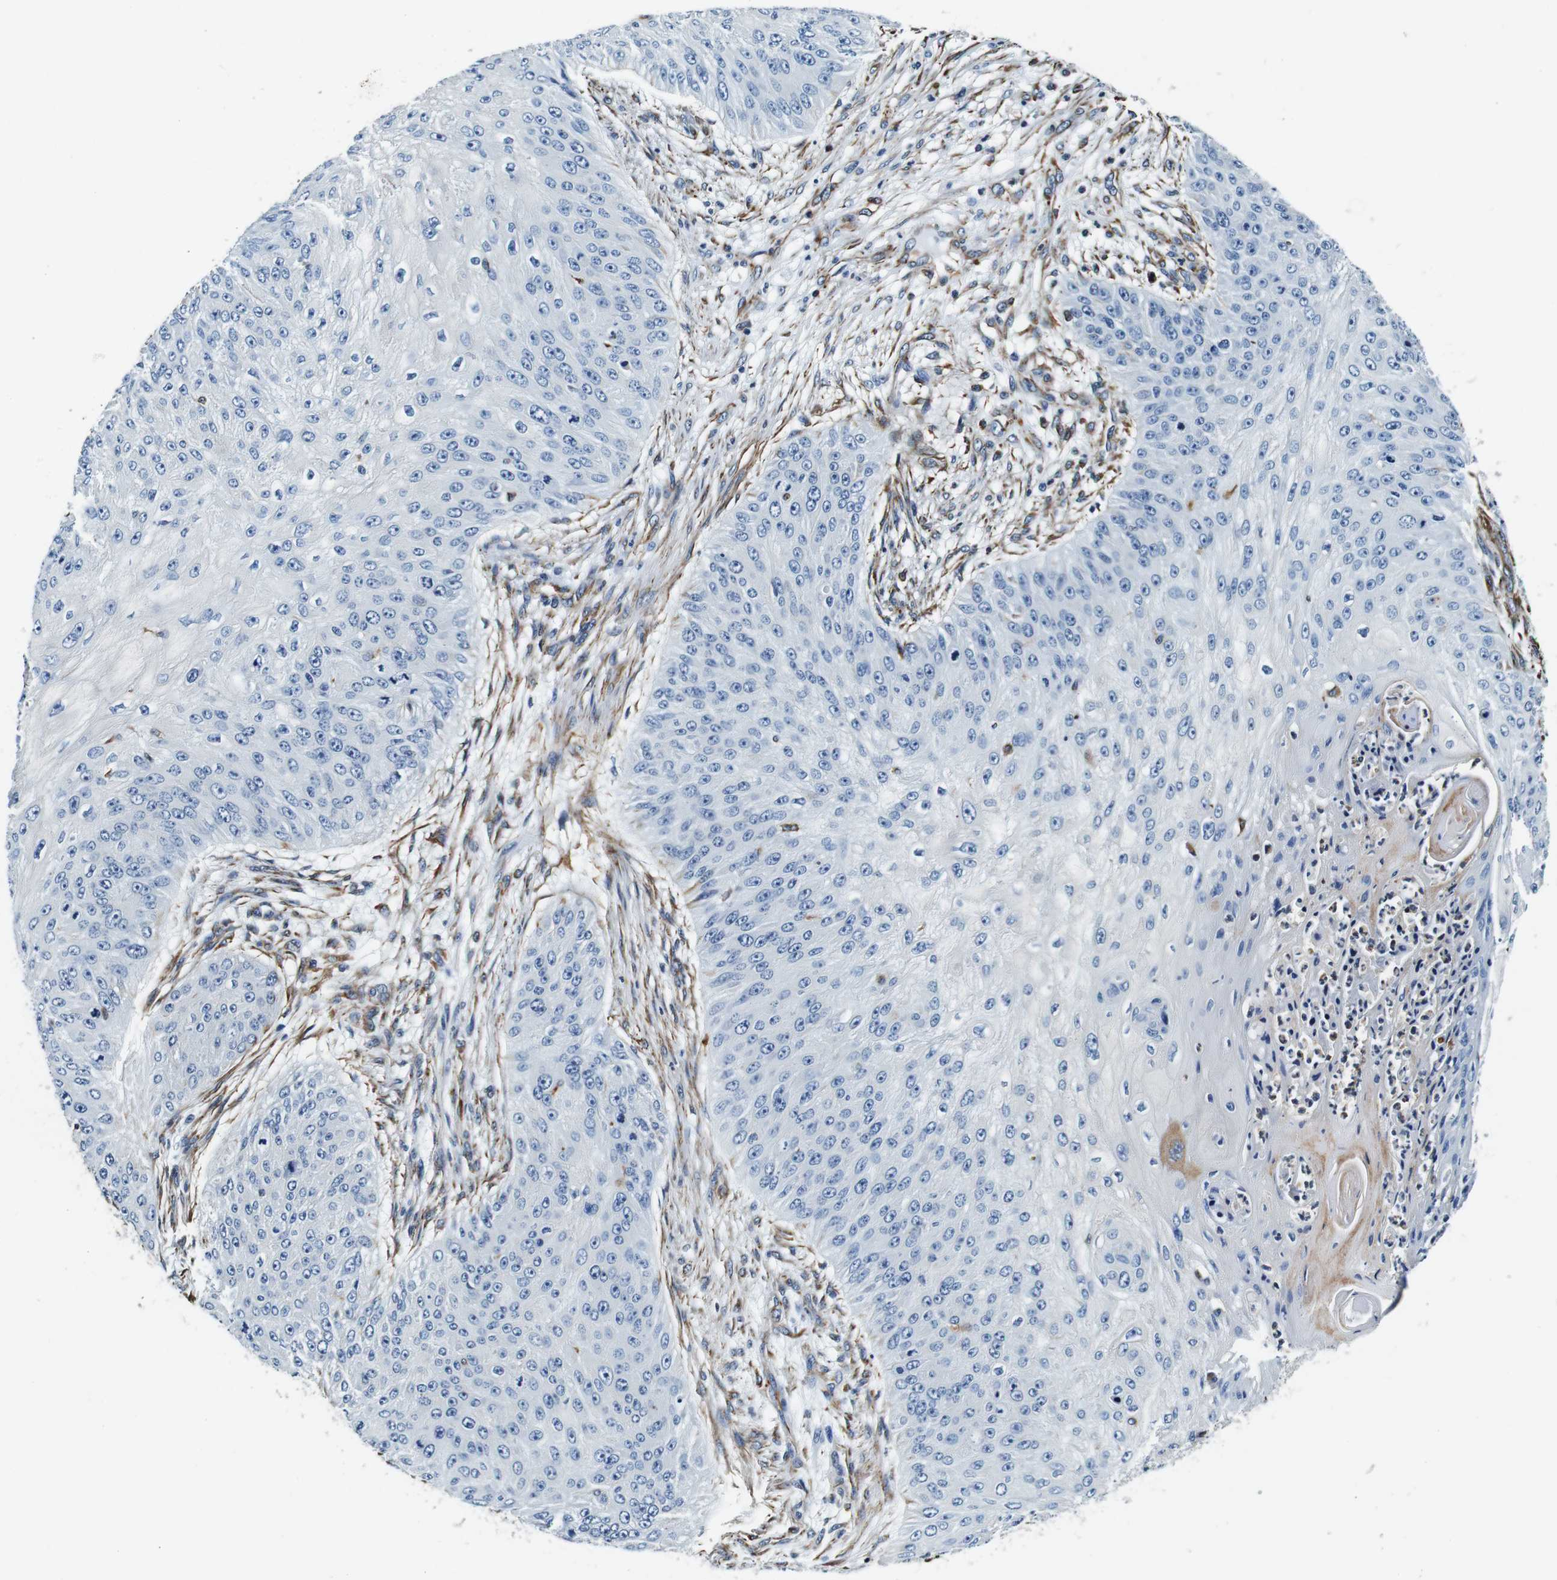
{"staining": {"intensity": "negative", "quantity": "none", "location": "none"}, "tissue": "skin cancer", "cell_type": "Tumor cells", "image_type": "cancer", "snomed": [{"axis": "morphology", "description": "Squamous cell carcinoma, NOS"}, {"axis": "topography", "description": "Skin"}], "caption": "Photomicrograph shows no significant protein expression in tumor cells of skin squamous cell carcinoma. Nuclei are stained in blue.", "gene": "GJE1", "patient": {"sex": "female", "age": 80}}